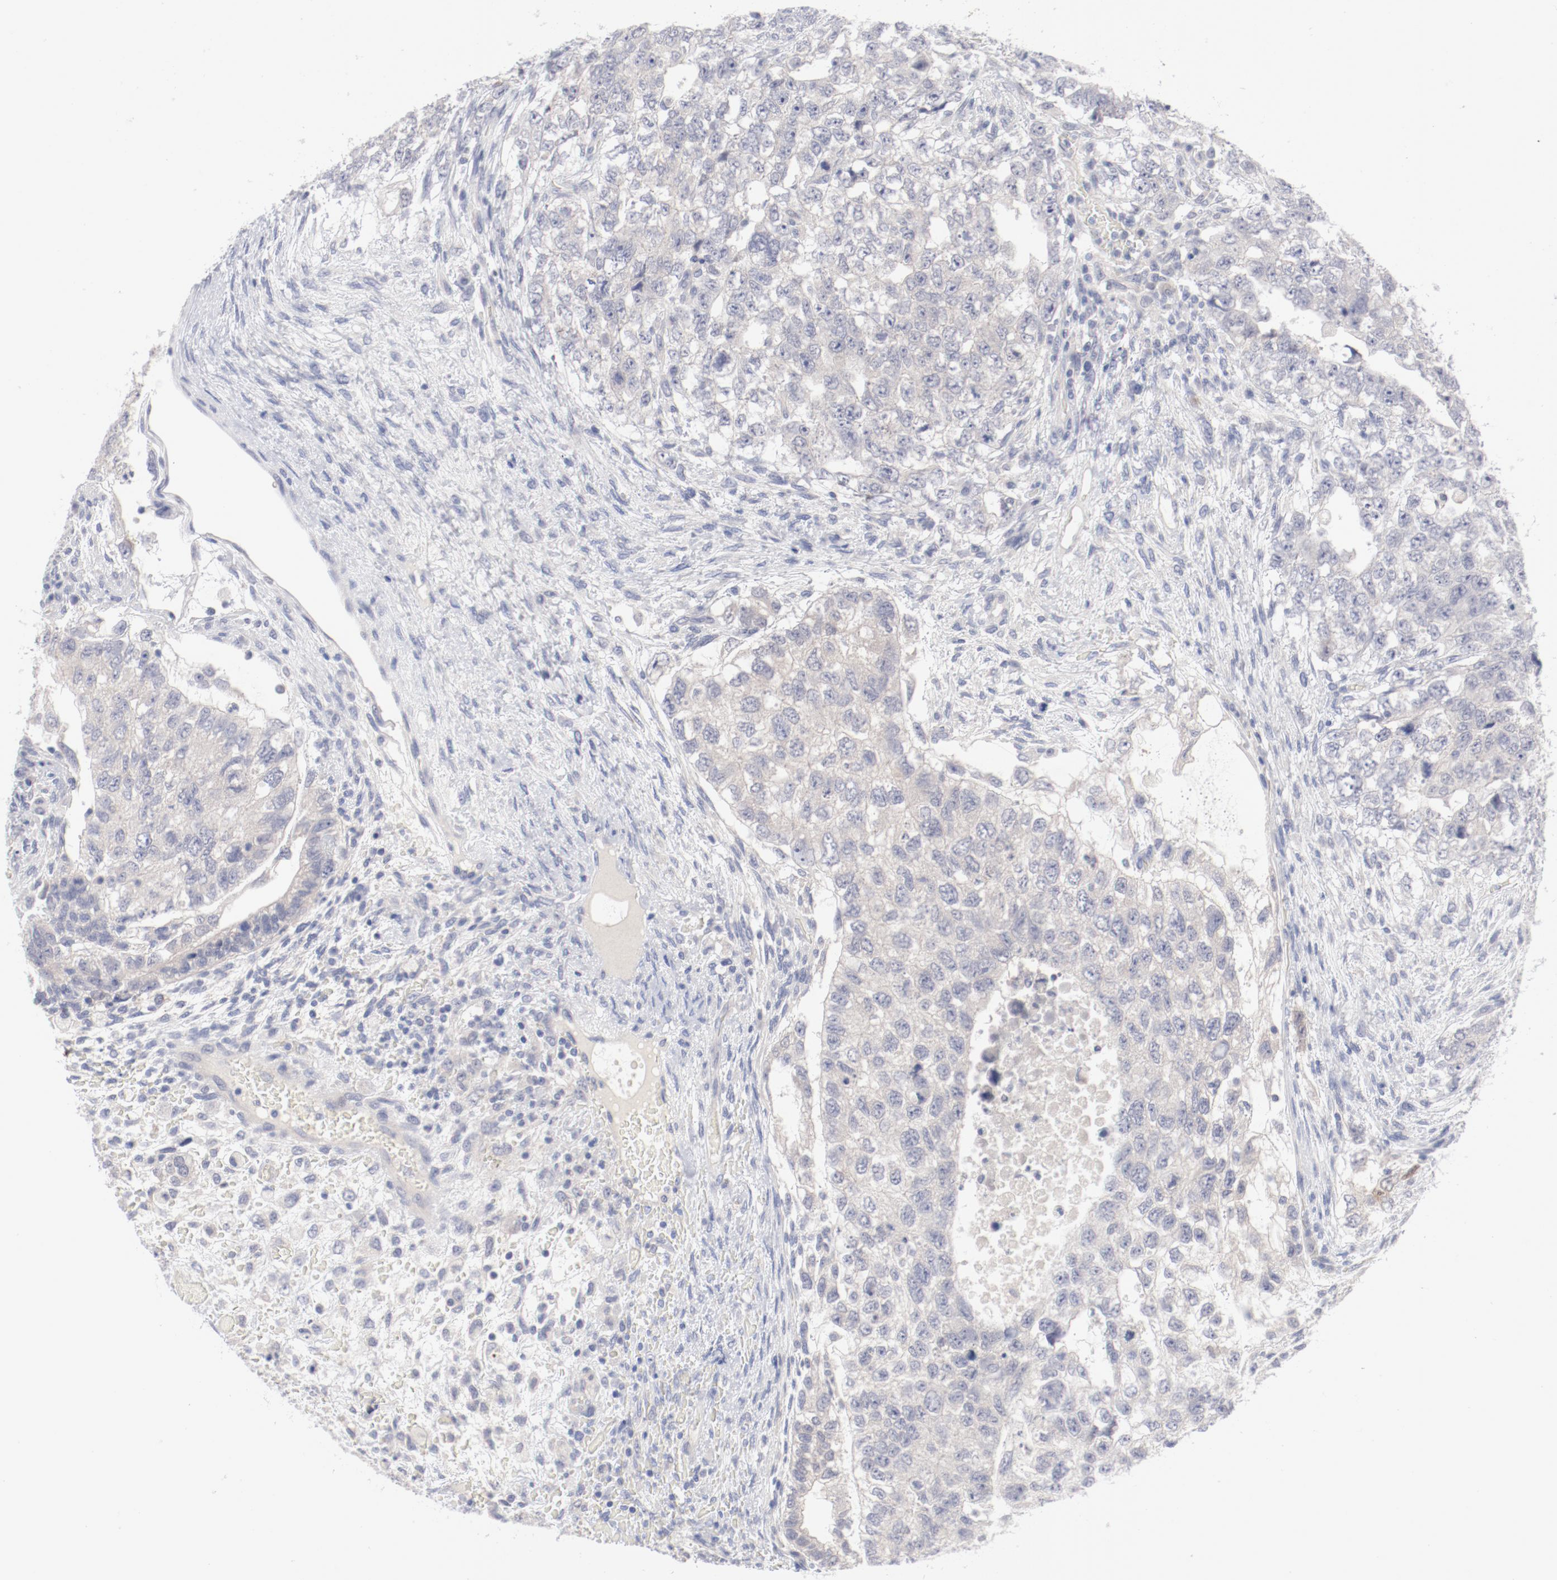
{"staining": {"intensity": "negative", "quantity": "none", "location": "none"}, "tissue": "testis cancer", "cell_type": "Tumor cells", "image_type": "cancer", "snomed": [{"axis": "morphology", "description": "Carcinoma, Embryonal, NOS"}, {"axis": "topography", "description": "Testis"}], "caption": "This is an immunohistochemistry histopathology image of human testis embryonal carcinoma. There is no positivity in tumor cells.", "gene": "SH3BGR", "patient": {"sex": "male", "age": 36}}